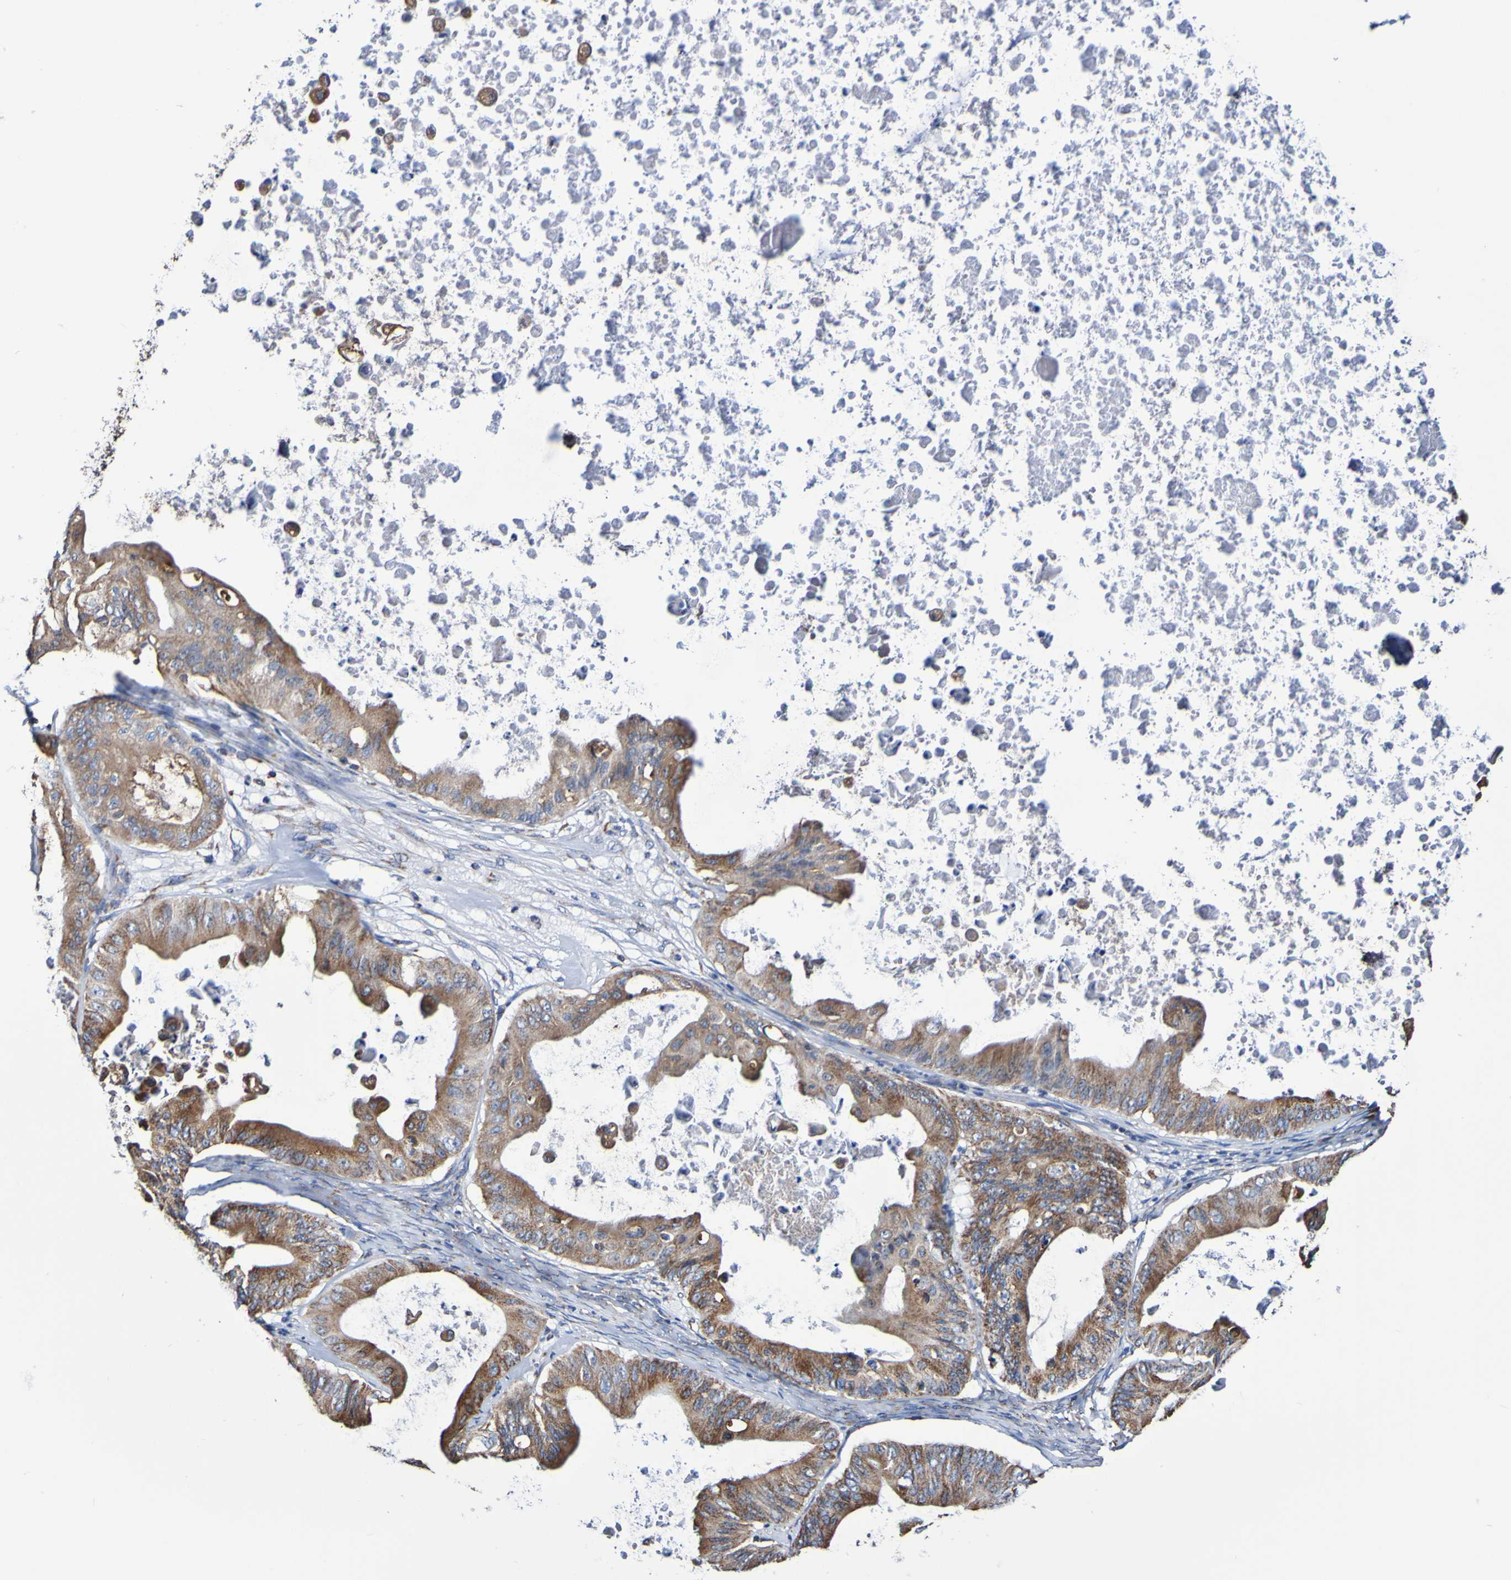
{"staining": {"intensity": "moderate", "quantity": ">75%", "location": "cytoplasmic/membranous"}, "tissue": "ovarian cancer", "cell_type": "Tumor cells", "image_type": "cancer", "snomed": [{"axis": "morphology", "description": "Cystadenocarcinoma, mucinous, NOS"}, {"axis": "topography", "description": "Ovary"}], "caption": "A photomicrograph showing moderate cytoplasmic/membranous positivity in approximately >75% of tumor cells in mucinous cystadenocarcinoma (ovarian), as visualized by brown immunohistochemical staining.", "gene": "IL18R1", "patient": {"sex": "female", "age": 37}}